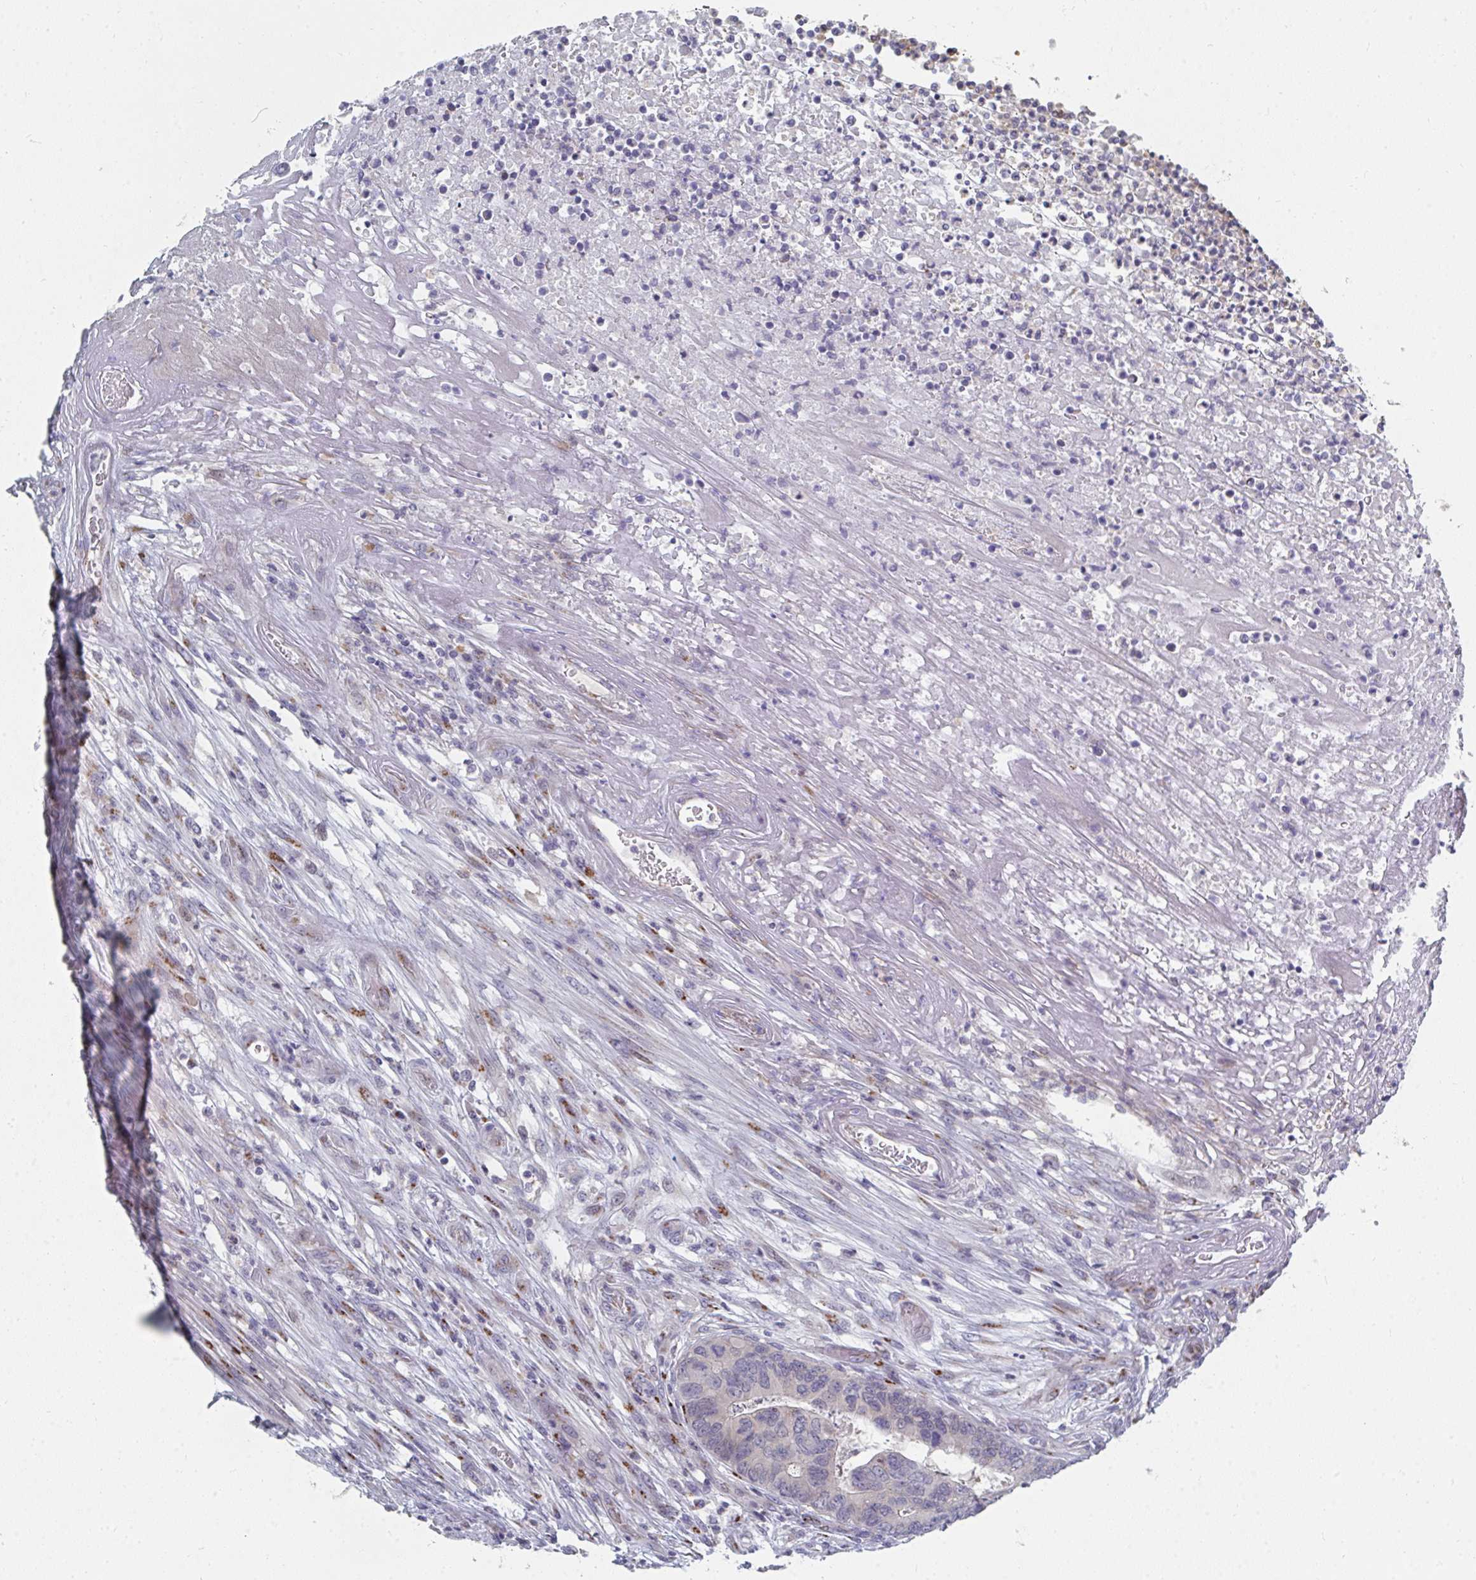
{"staining": {"intensity": "moderate", "quantity": "<25%", "location": "cytoplasmic/membranous"}, "tissue": "colorectal cancer", "cell_type": "Tumor cells", "image_type": "cancer", "snomed": [{"axis": "morphology", "description": "Adenocarcinoma, NOS"}, {"axis": "topography", "description": "Colon"}], "caption": "There is low levels of moderate cytoplasmic/membranous positivity in tumor cells of colorectal cancer, as demonstrated by immunohistochemical staining (brown color).", "gene": "PSMG1", "patient": {"sex": "female", "age": 67}}